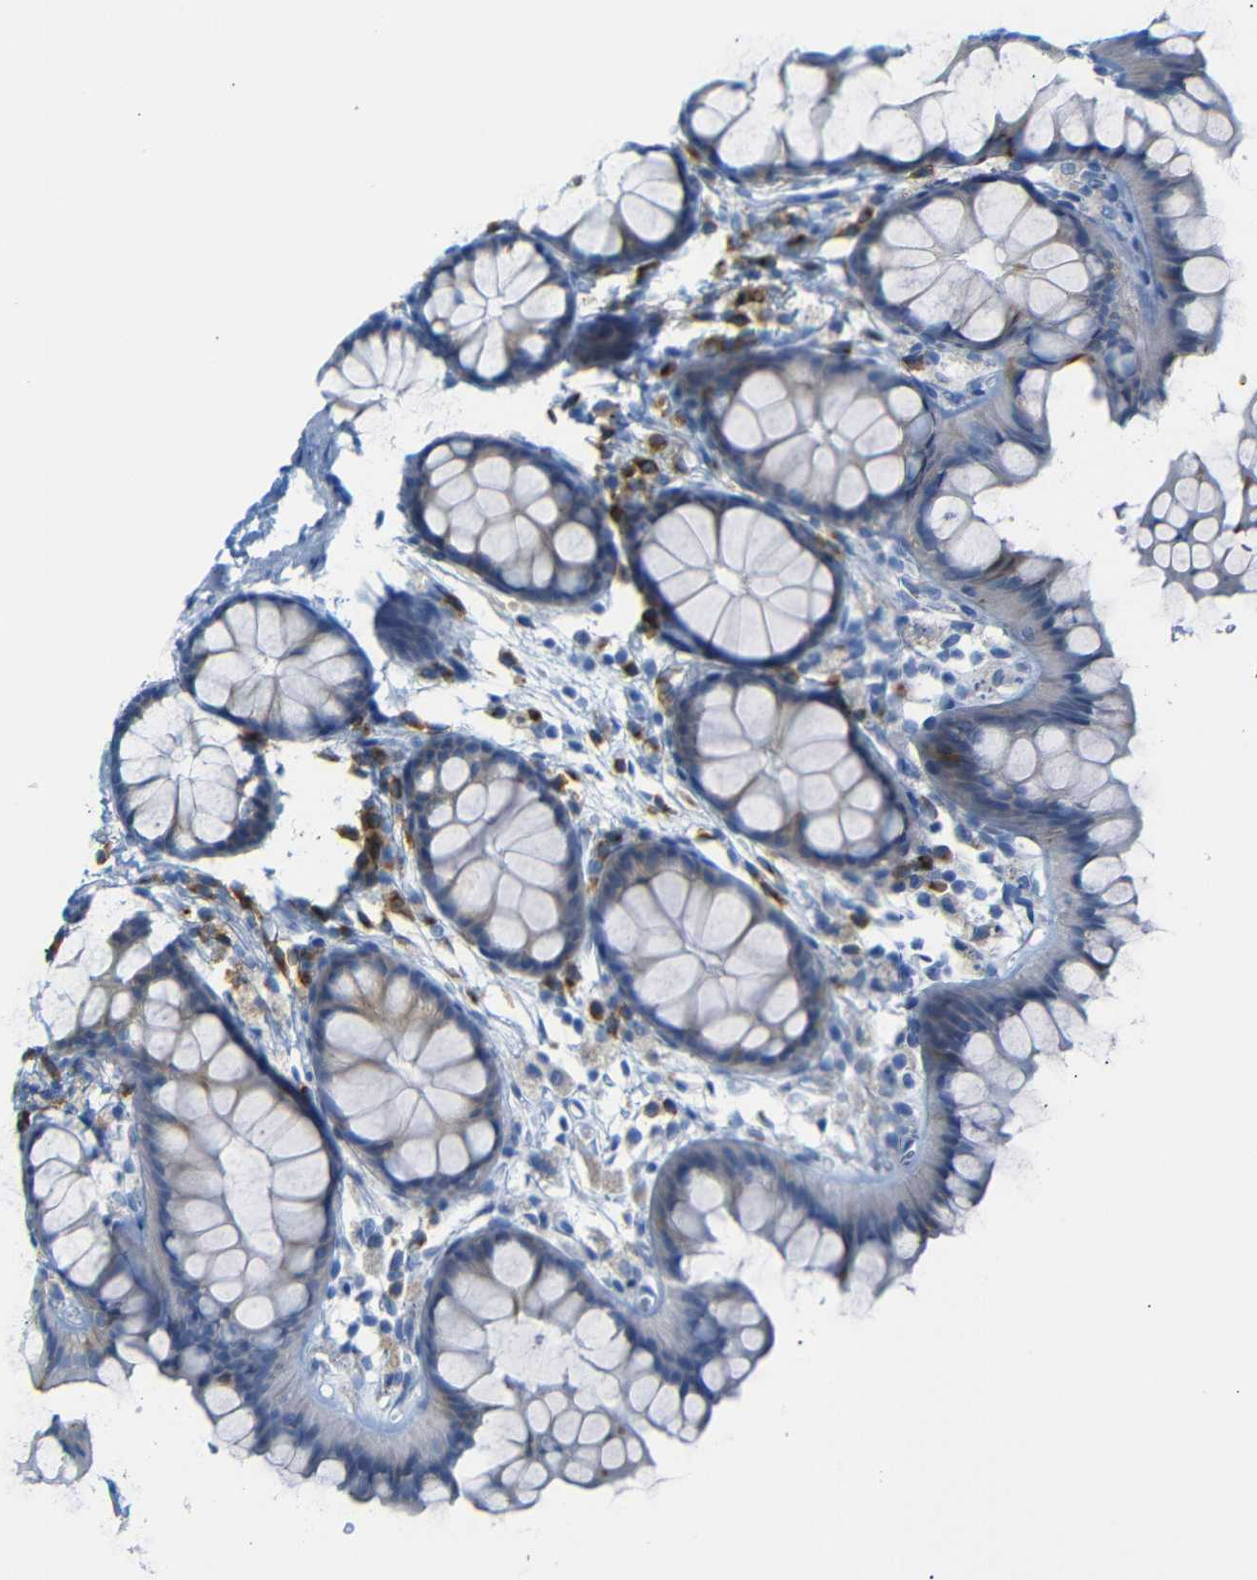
{"staining": {"intensity": "negative", "quantity": "none", "location": "none"}, "tissue": "colon", "cell_type": "Endothelial cells", "image_type": "normal", "snomed": [{"axis": "morphology", "description": "Normal tissue, NOS"}, {"axis": "topography", "description": "Colon"}], "caption": "IHC image of benign colon: colon stained with DAB displays no significant protein expression in endothelial cells. (Immunohistochemistry (ihc), brightfield microscopy, high magnification).", "gene": "FCRL1", "patient": {"sex": "female", "age": 55}}